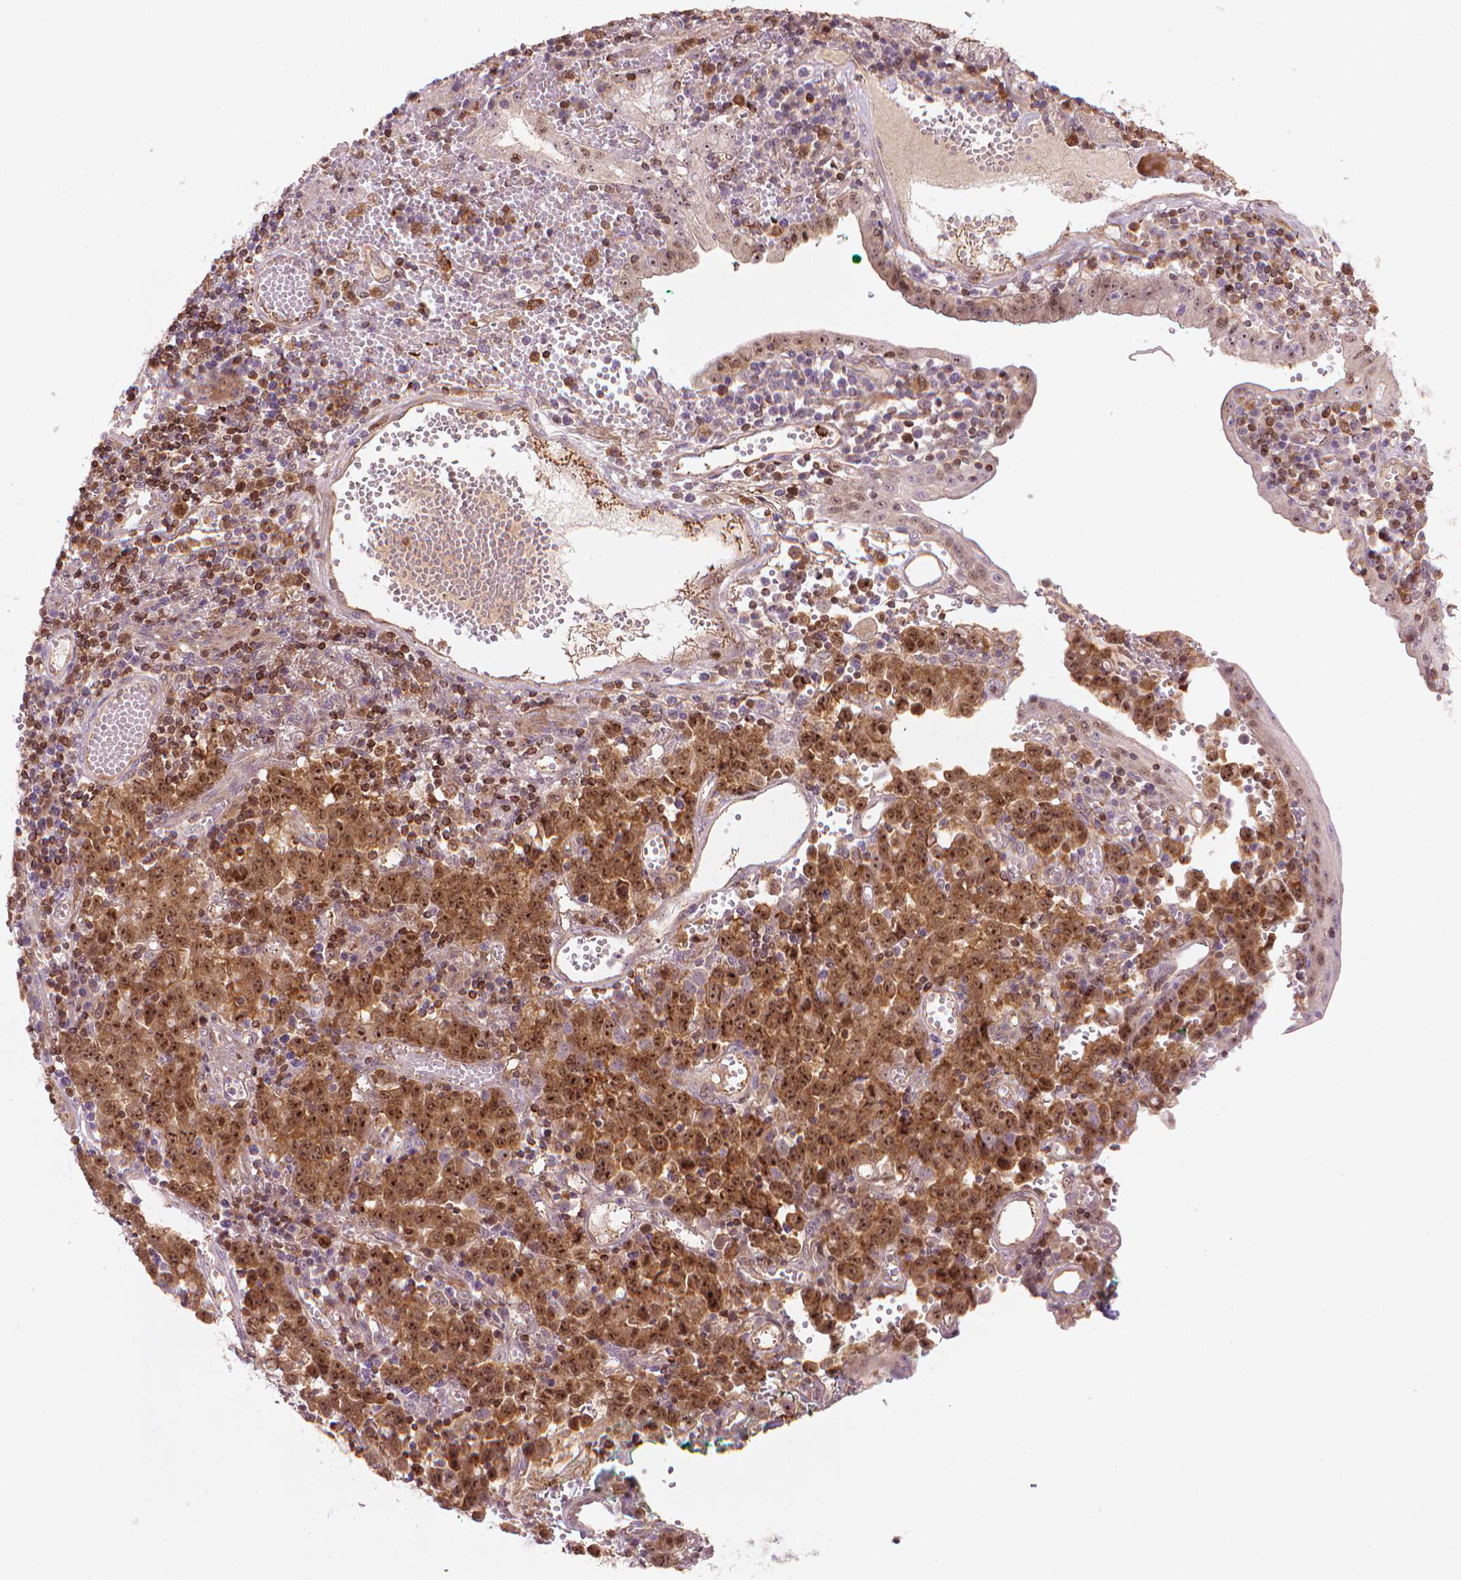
{"staining": {"intensity": "moderate", "quantity": ">75%", "location": "cytoplasmic/membranous,nuclear"}, "tissue": "stomach cancer", "cell_type": "Tumor cells", "image_type": "cancer", "snomed": [{"axis": "morphology", "description": "Adenocarcinoma, NOS"}, {"axis": "topography", "description": "Stomach, upper"}], "caption": "Human stomach cancer stained with a protein marker shows moderate staining in tumor cells.", "gene": "SMC2", "patient": {"sex": "male", "age": 69}}